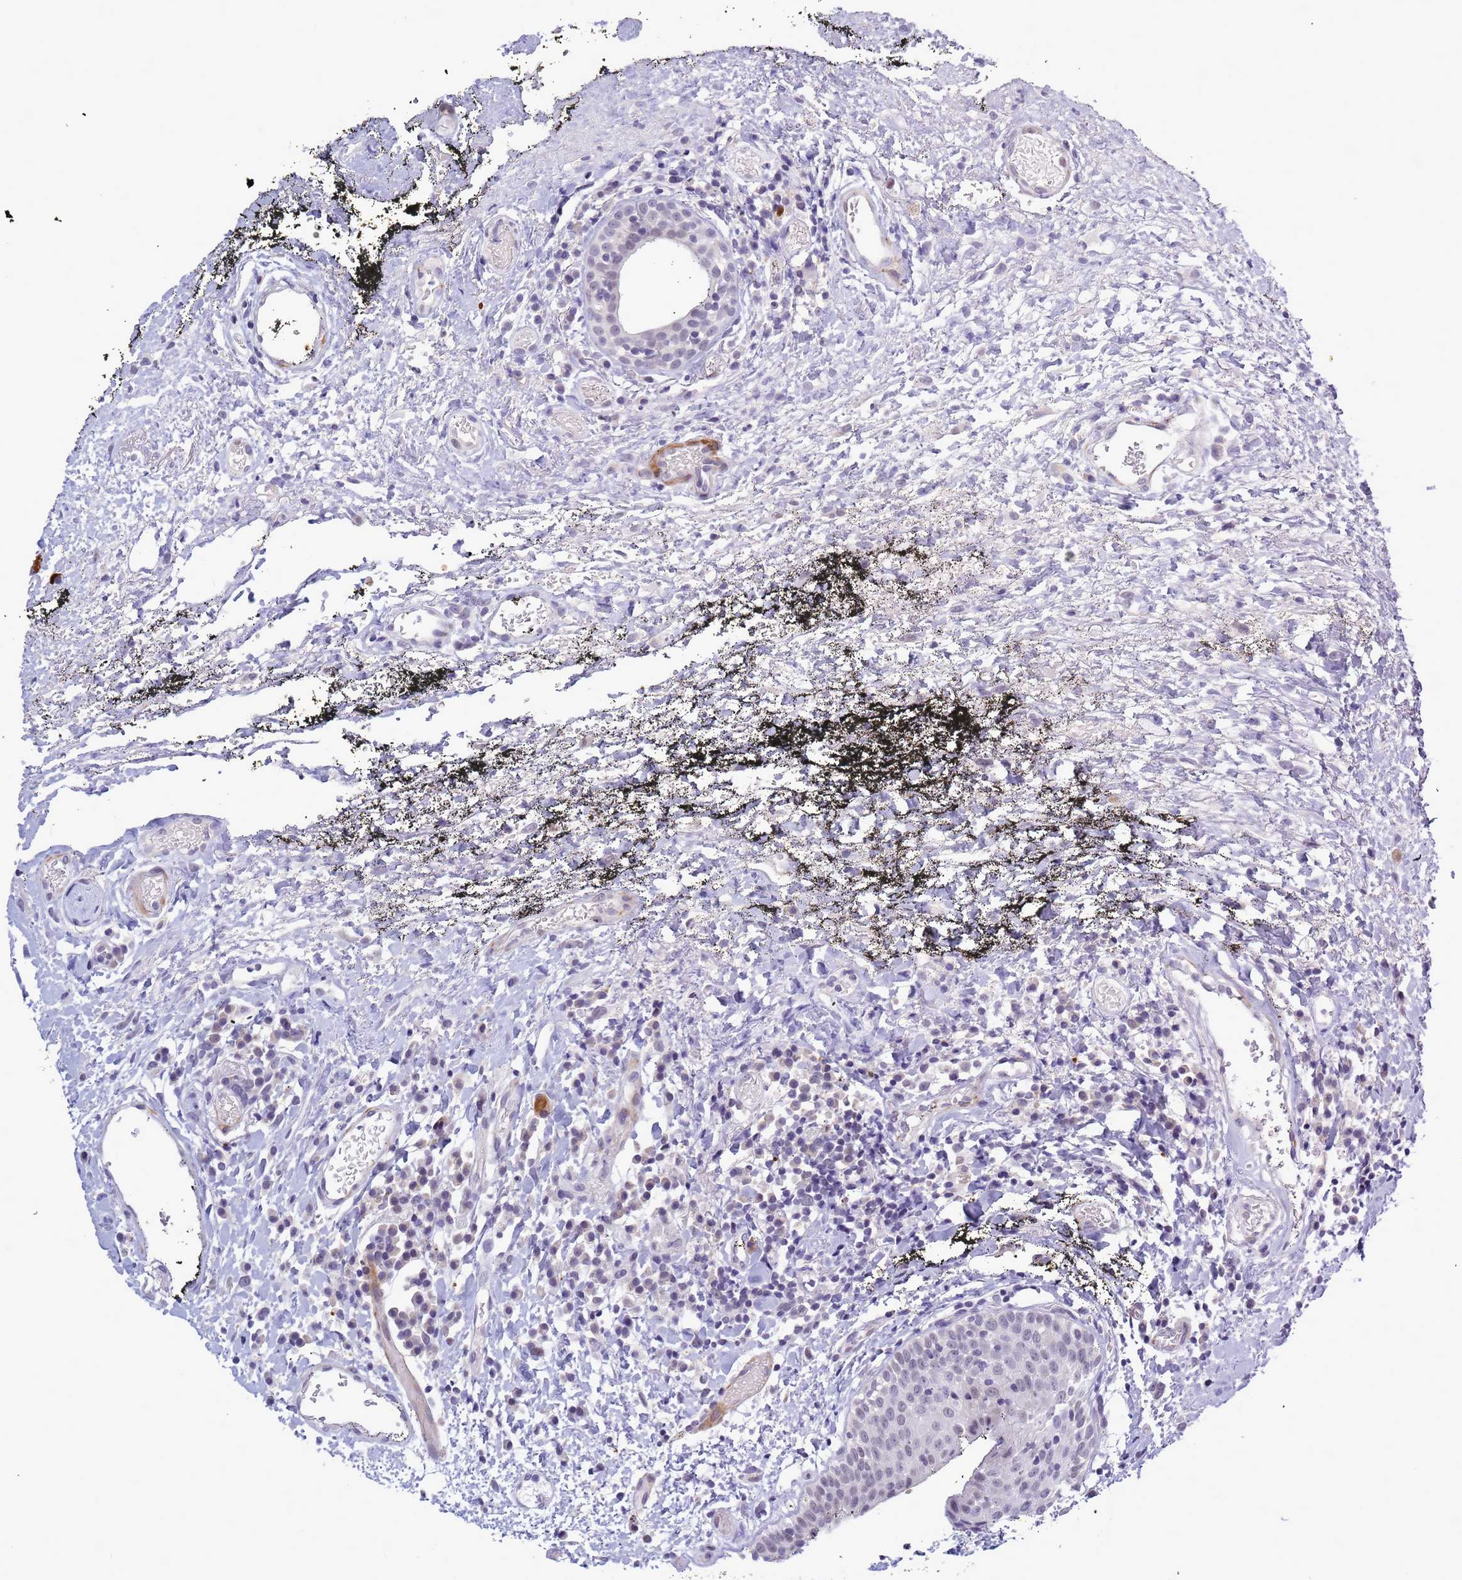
{"staining": {"intensity": "negative", "quantity": "none", "location": "none"}, "tissue": "oral mucosa", "cell_type": "Squamous epithelial cells", "image_type": "normal", "snomed": [{"axis": "morphology", "description": "Normal tissue, NOS"}, {"axis": "topography", "description": "Oral tissue"}], "caption": "The histopathology image reveals no staining of squamous epithelial cells in benign oral mucosa.", "gene": "CXorf65", "patient": {"sex": "male", "age": 74}}